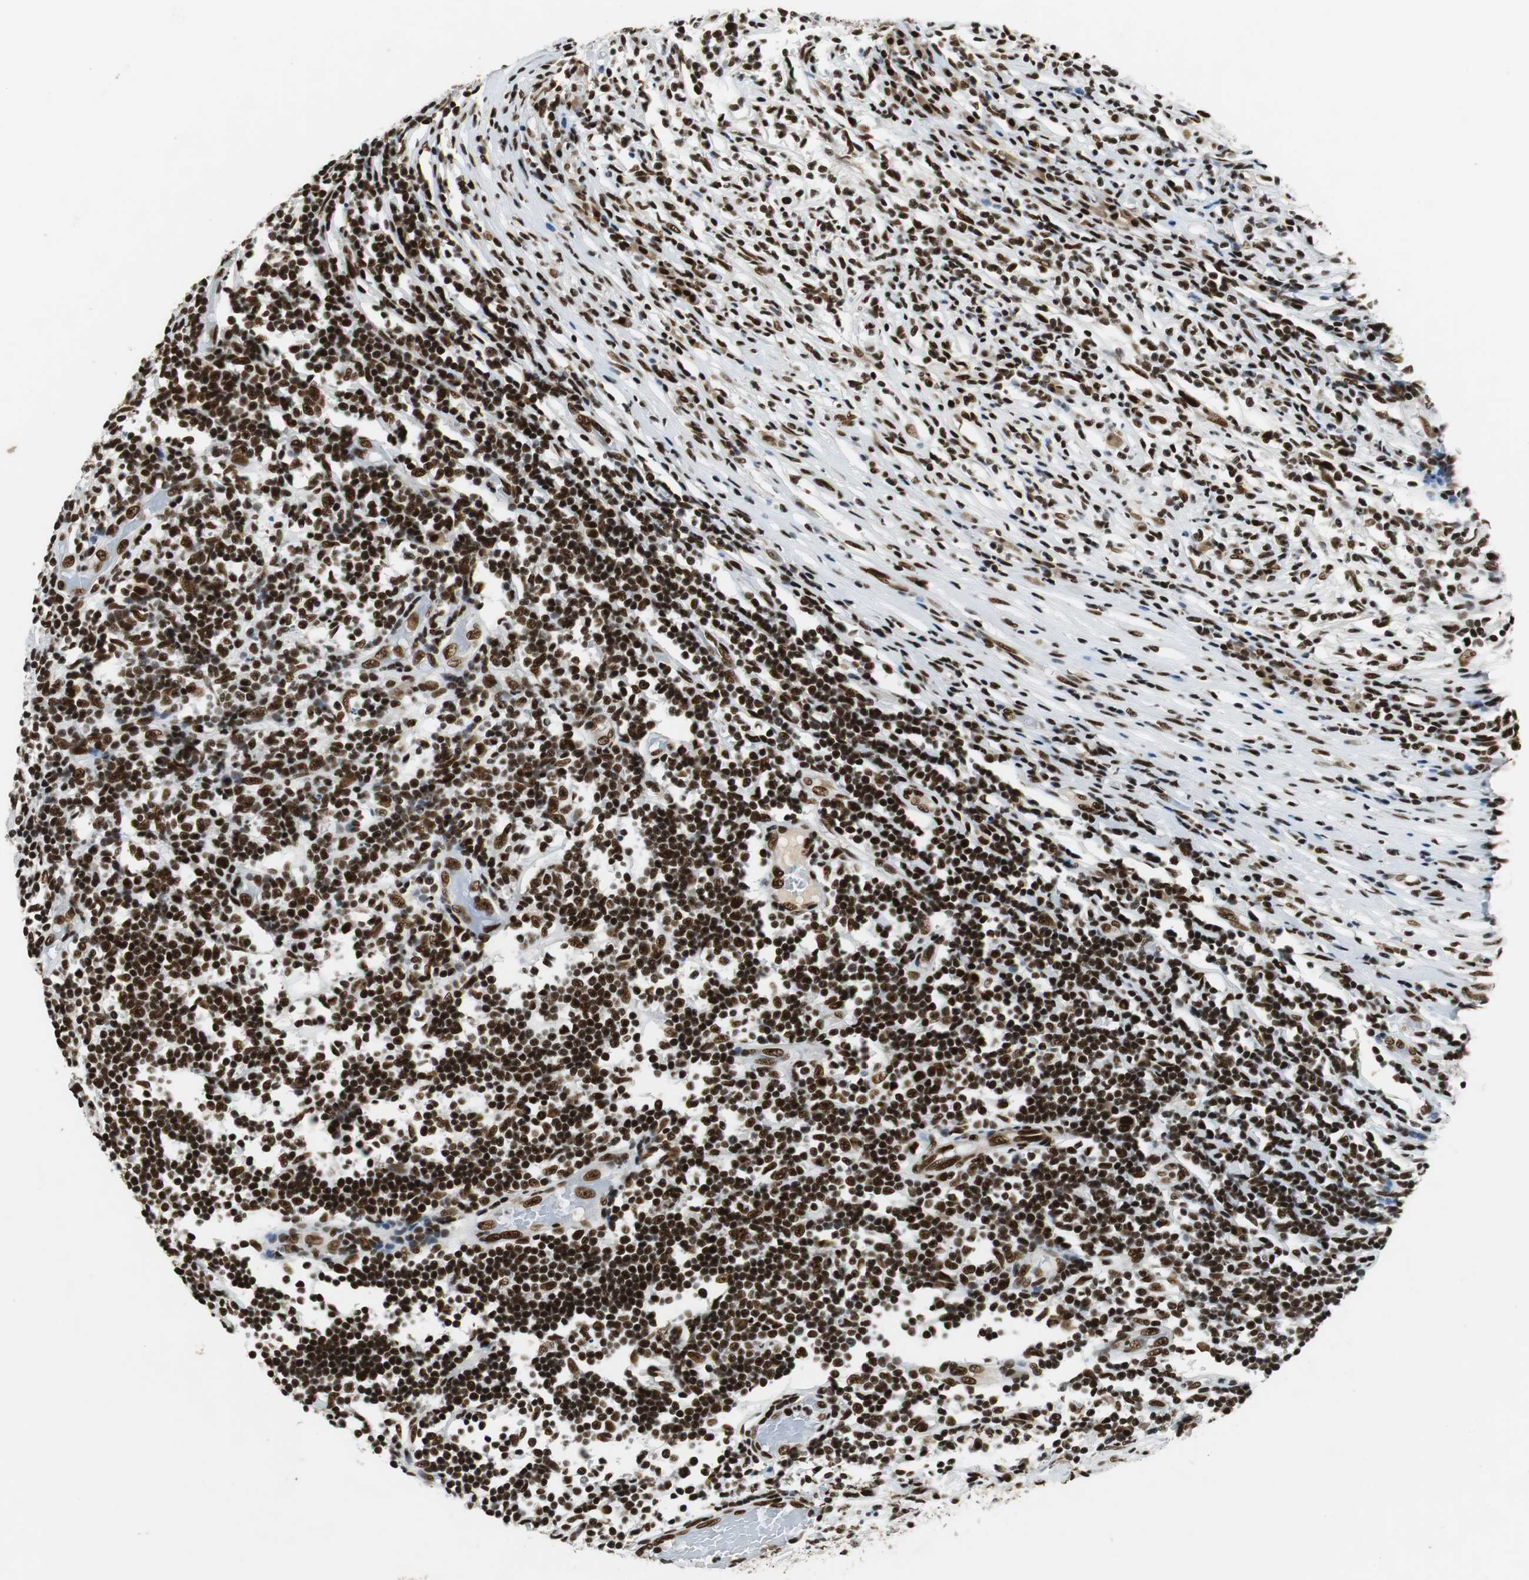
{"staining": {"intensity": "strong", "quantity": ">75%", "location": "nuclear"}, "tissue": "melanoma", "cell_type": "Tumor cells", "image_type": "cancer", "snomed": [{"axis": "morphology", "description": "Malignant melanoma, Metastatic site"}, {"axis": "topography", "description": "Lymph node"}], "caption": "Immunohistochemical staining of human melanoma demonstrates high levels of strong nuclear expression in approximately >75% of tumor cells. (DAB (3,3'-diaminobenzidine) IHC with brightfield microscopy, high magnification).", "gene": "PRKDC", "patient": {"sex": "male", "age": 61}}